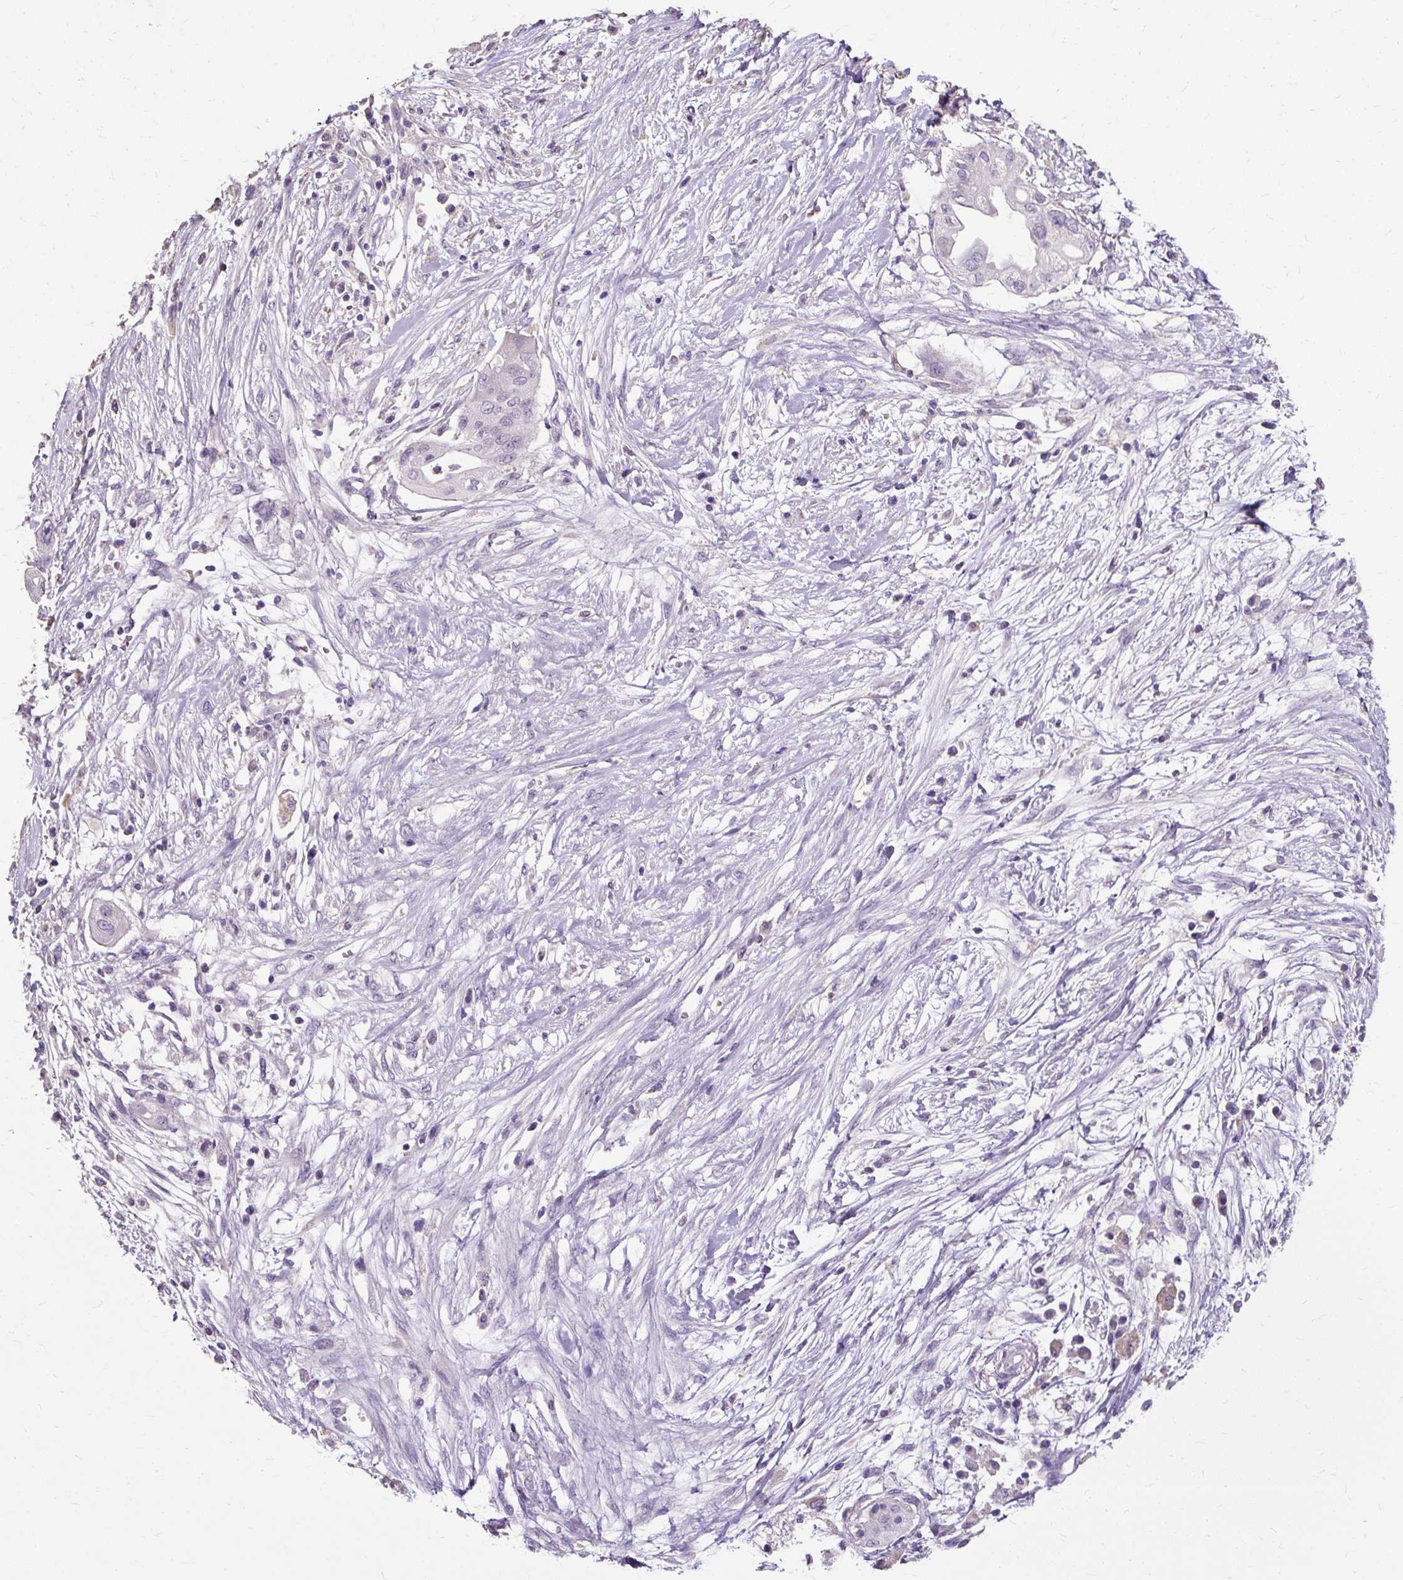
{"staining": {"intensity": "negative", "quantity": "none", "location": "none"}, "tissue": "pancreatic cancer", "cell_type": "Tumor cells", "image_type": "cancer", "snomed": [{"axis": "morphology", "description": "Adenocarcinoma, NOS"}, {"axis": "topography", "description": "Pancreas"}], "caption": "An immunohistochemistry (IHC) photomicrograph of pancreatic adenocarcinoma is shown. There is no staining in tumor cells of pancreatic adenocarcinoma. (Immunohistochemistry, brightfield microscopy, high magnification).", "gene": "KLHL24", "patient": {"sex": "male", "age": 68}}